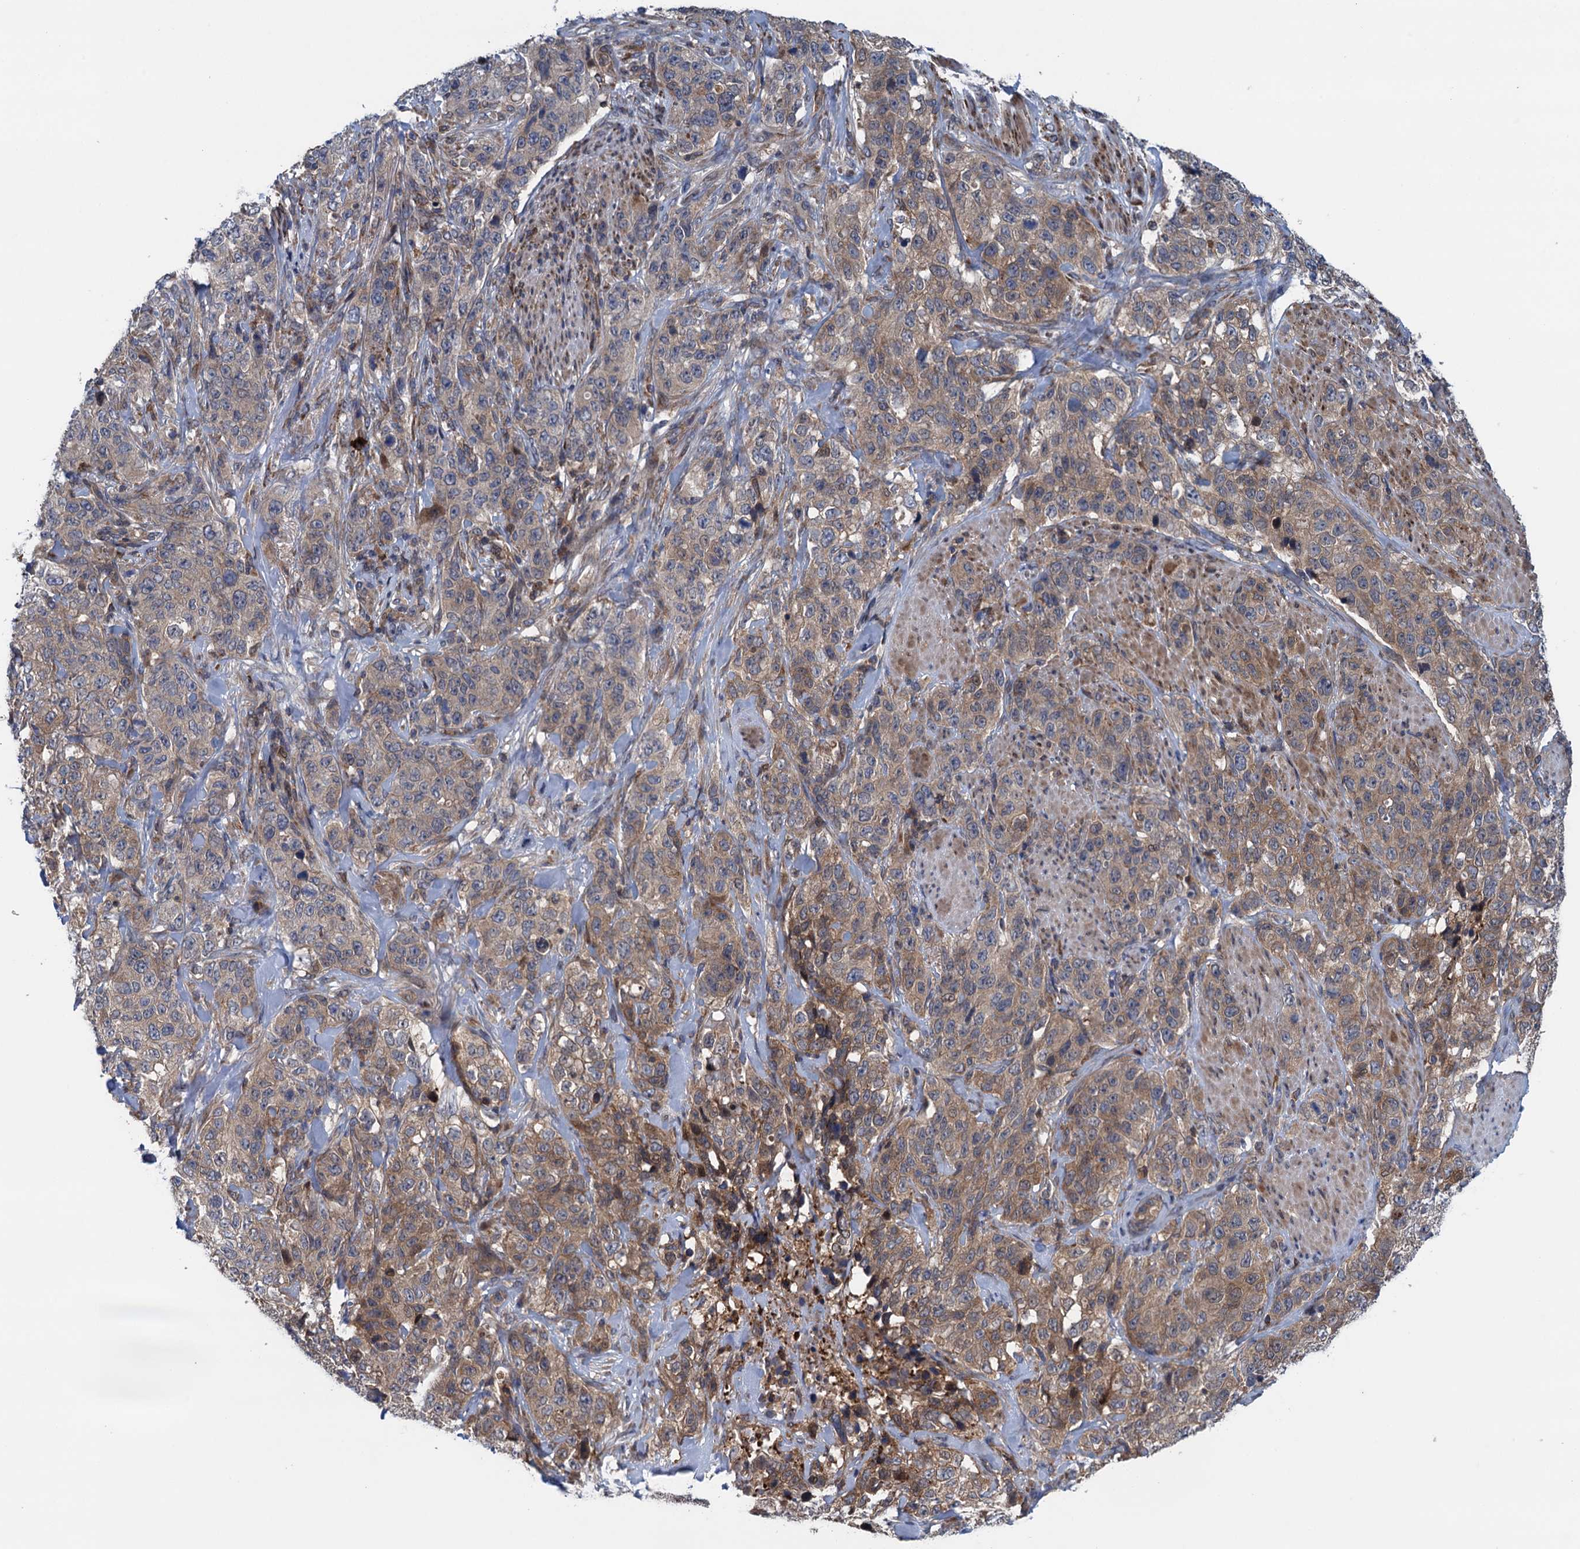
{"staining": {"intensity": "moderate", "quantity": "25%-75%", "location": "cytoplasmic/membranous"}, "tissue": "stomach cancer", "cell_type": "Tumor cells", "image_type": "cancer", "snomed": [{"axis": "morphology", "description": "Adenocarcinoma, NOS"}, {"axis": "topography", "description": "Stomach"}], "caption": "There is medium levels of moderate cytoplasmic/membranous positivity in tumor cells of stomach adenocarcinoma, as demonstrated by immunohistochemical staining (brown color).", "gene": "CNTN5", "patient": {"sex": "male", "age": 48}}